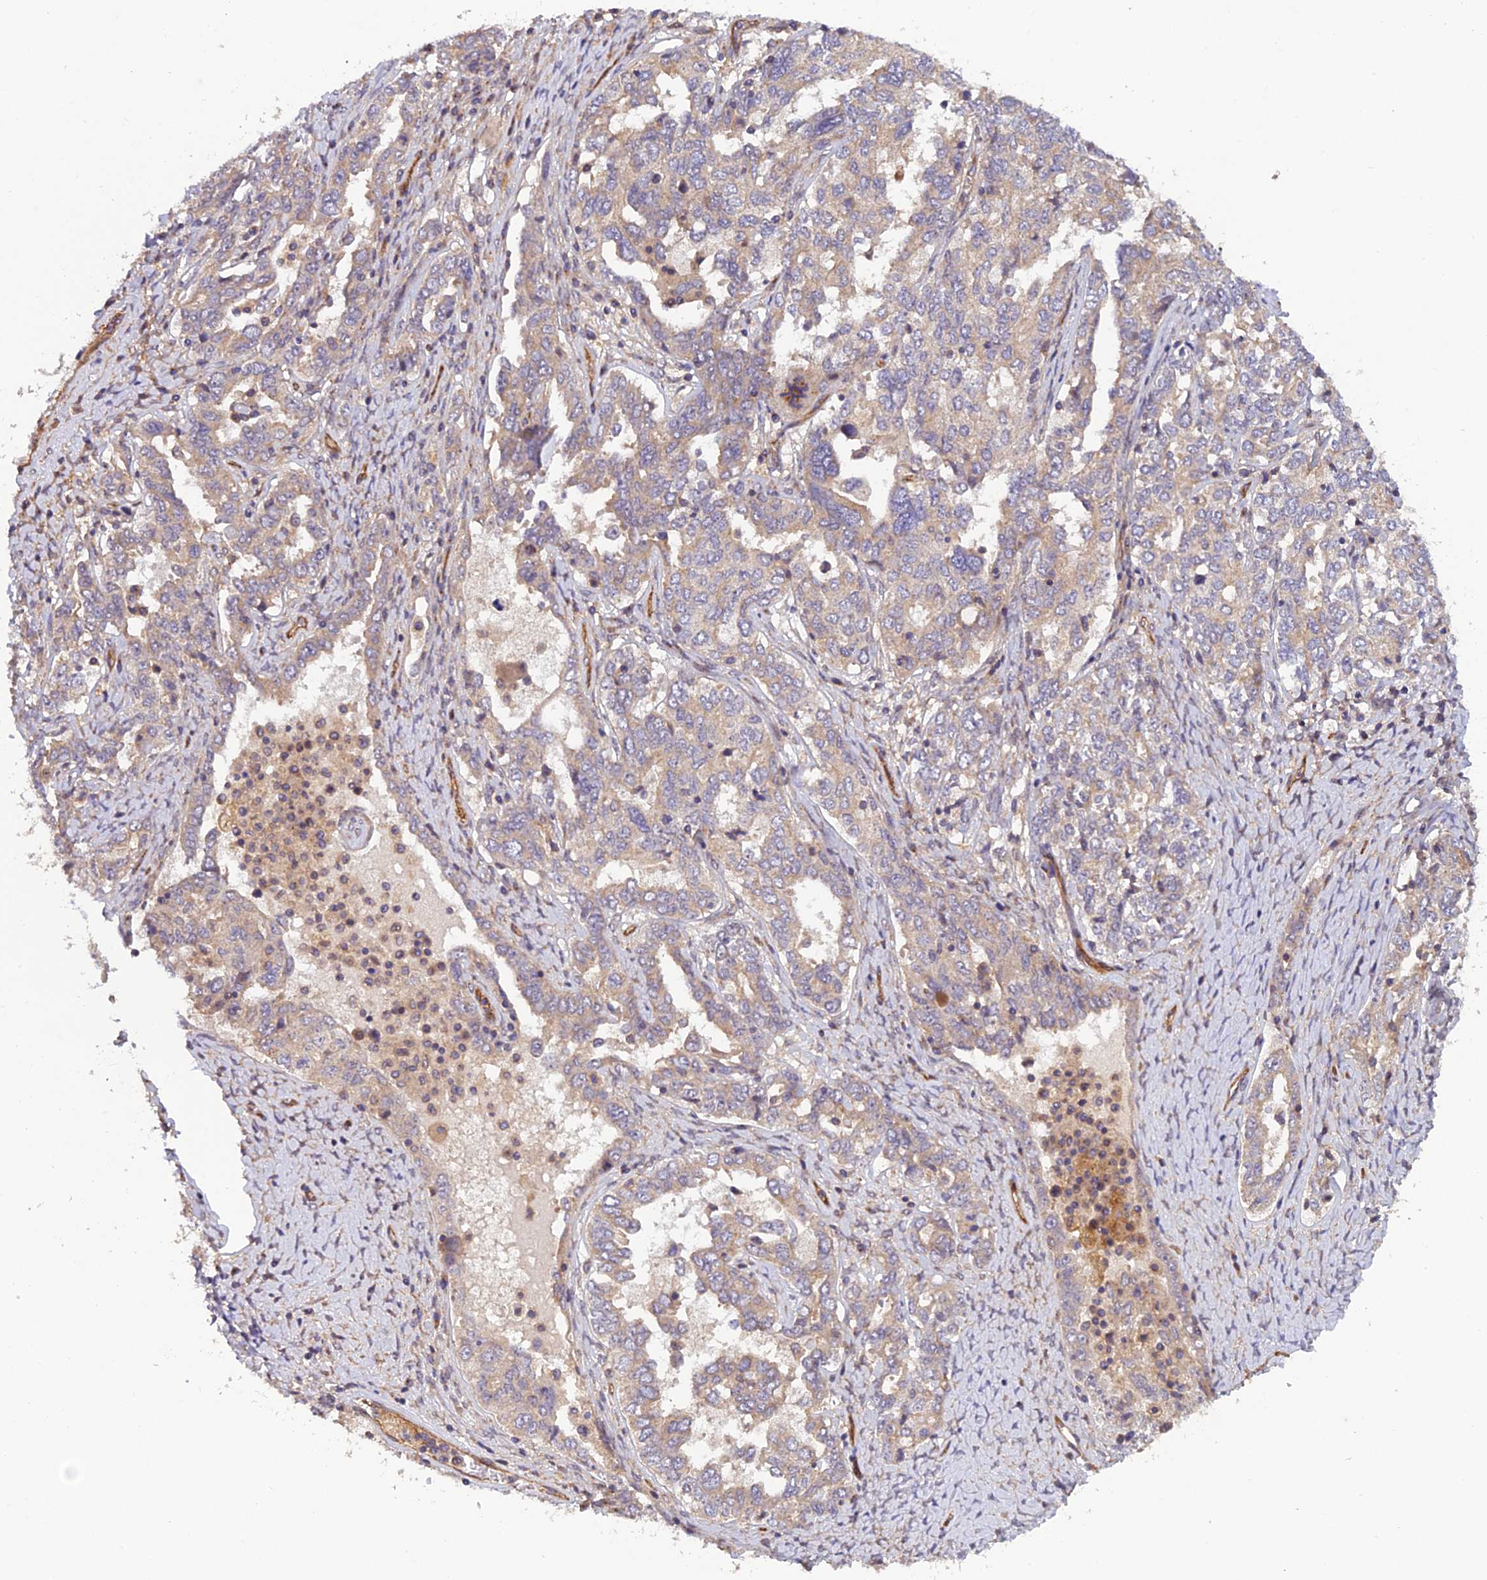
{"staining": {"intensity": "moderate", "quantity": ">75%", "location": "cytoplasmic/membranous"}, "tissue": "ovarian cancer", "cell_type": "Tumor cells", "image_type": "cancer", "snomed": [{"axis": "morphology", "description": "Carcinoma, endometroid"}, {"axis": "topography", "description": "Ovary"}], "caption": "The immunohistochemical stain shows moderate cytoplasmic/membranous staining in tumor cells of ovarian cancer (endometroid carcinoma) tissue.", "gene": "ADAMTS15", "patient": {"sex": "female", "age": 62}}